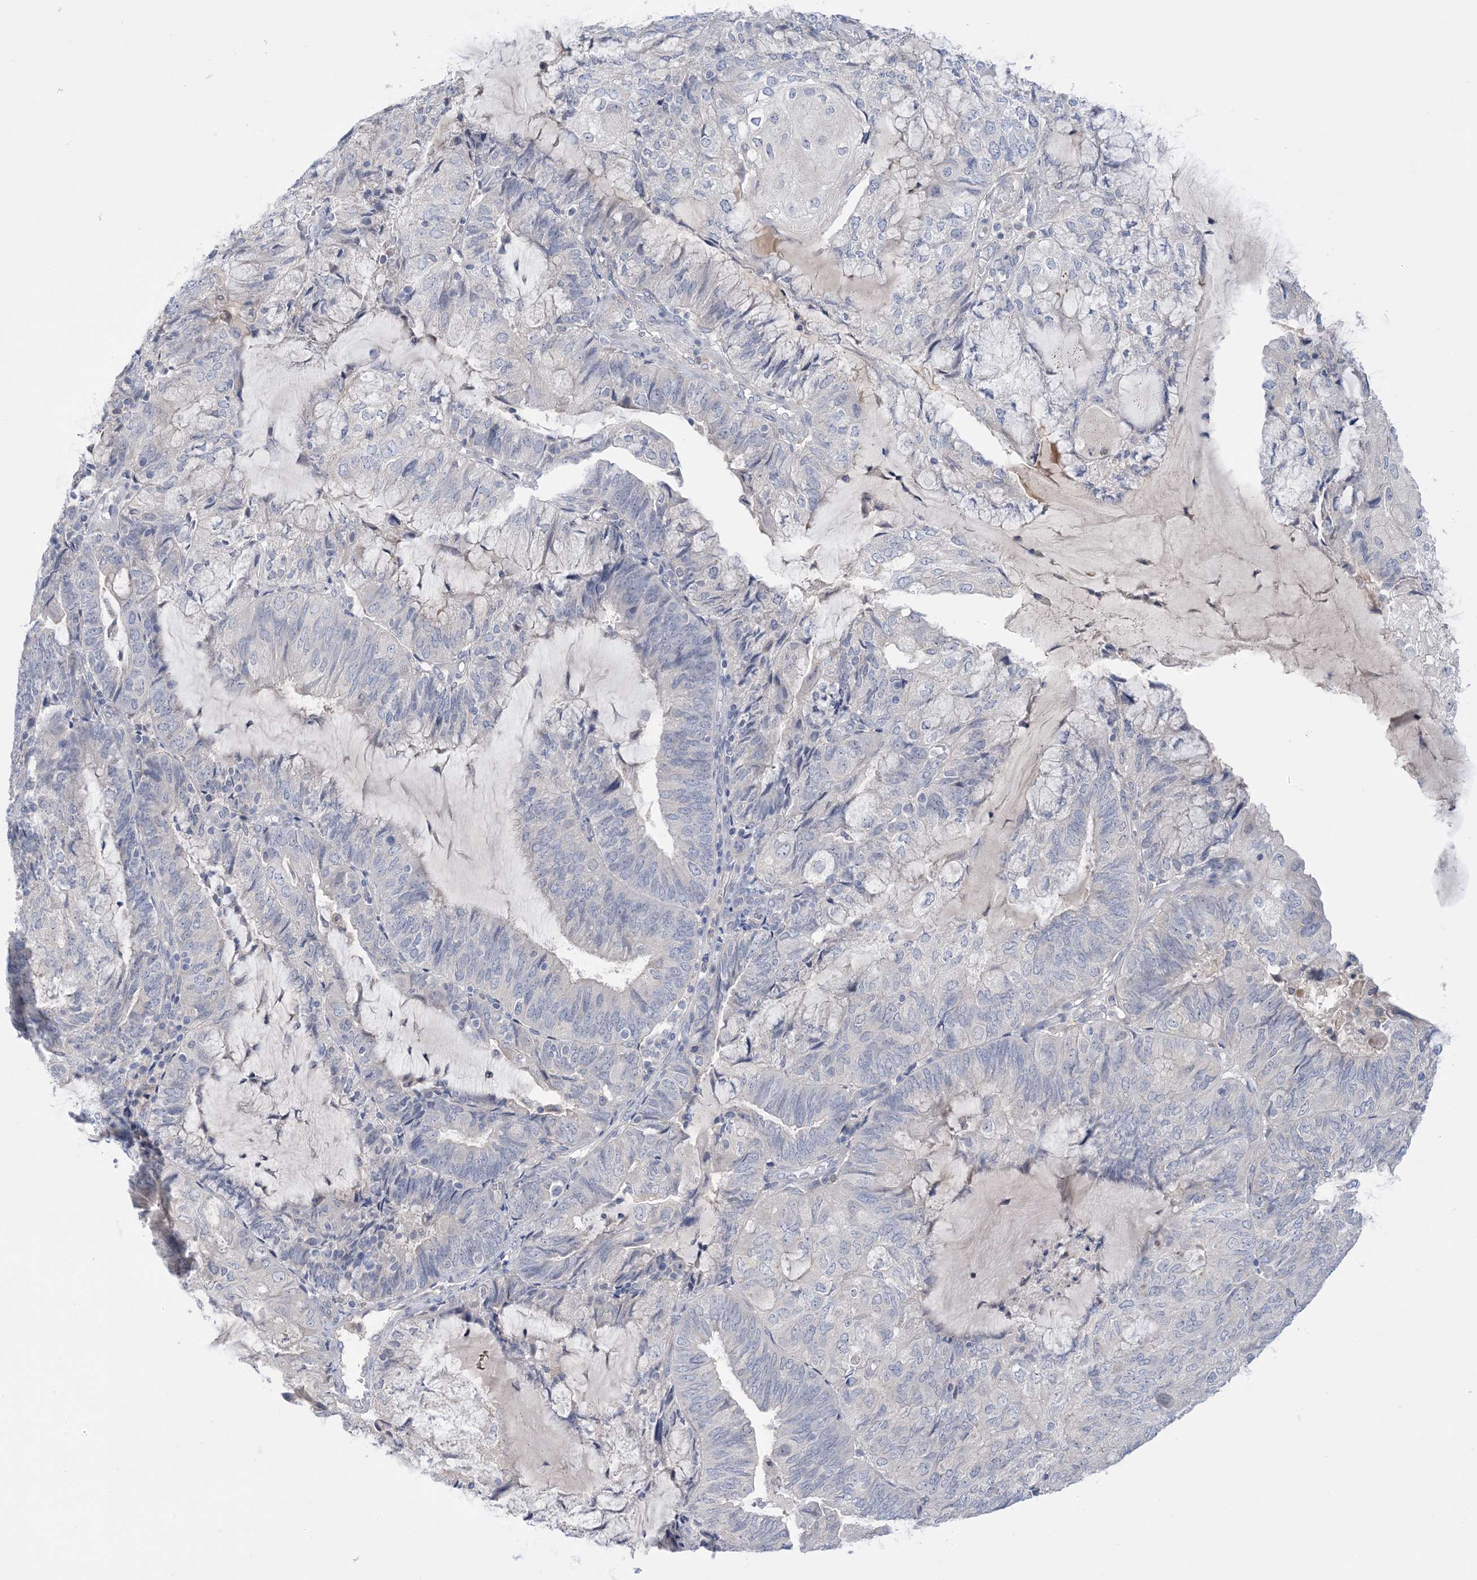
{"staining": {"intensity": "negative", "quantity": "none", "location": "none"}, "tissue": "endometrial cancer", "cell_type": "Tumor cells", "image_type": "cancer", "snomed": [{"axis": "morphology", "description": "Adenocarcinoma, NOS"}, {"axis": "topography", "description": "Endometrium"}], "caption": "Immunohistochemistry (IHC) histopathology image of neoplastic tissue: adenocarcinoma (endometrial) stained with DAB (3,3'-diaminobenzidine) exhibits no significant protein staining in tumor cells.", "gene": "TTYH1", "patient": {"sex": "female", "age": 81}}